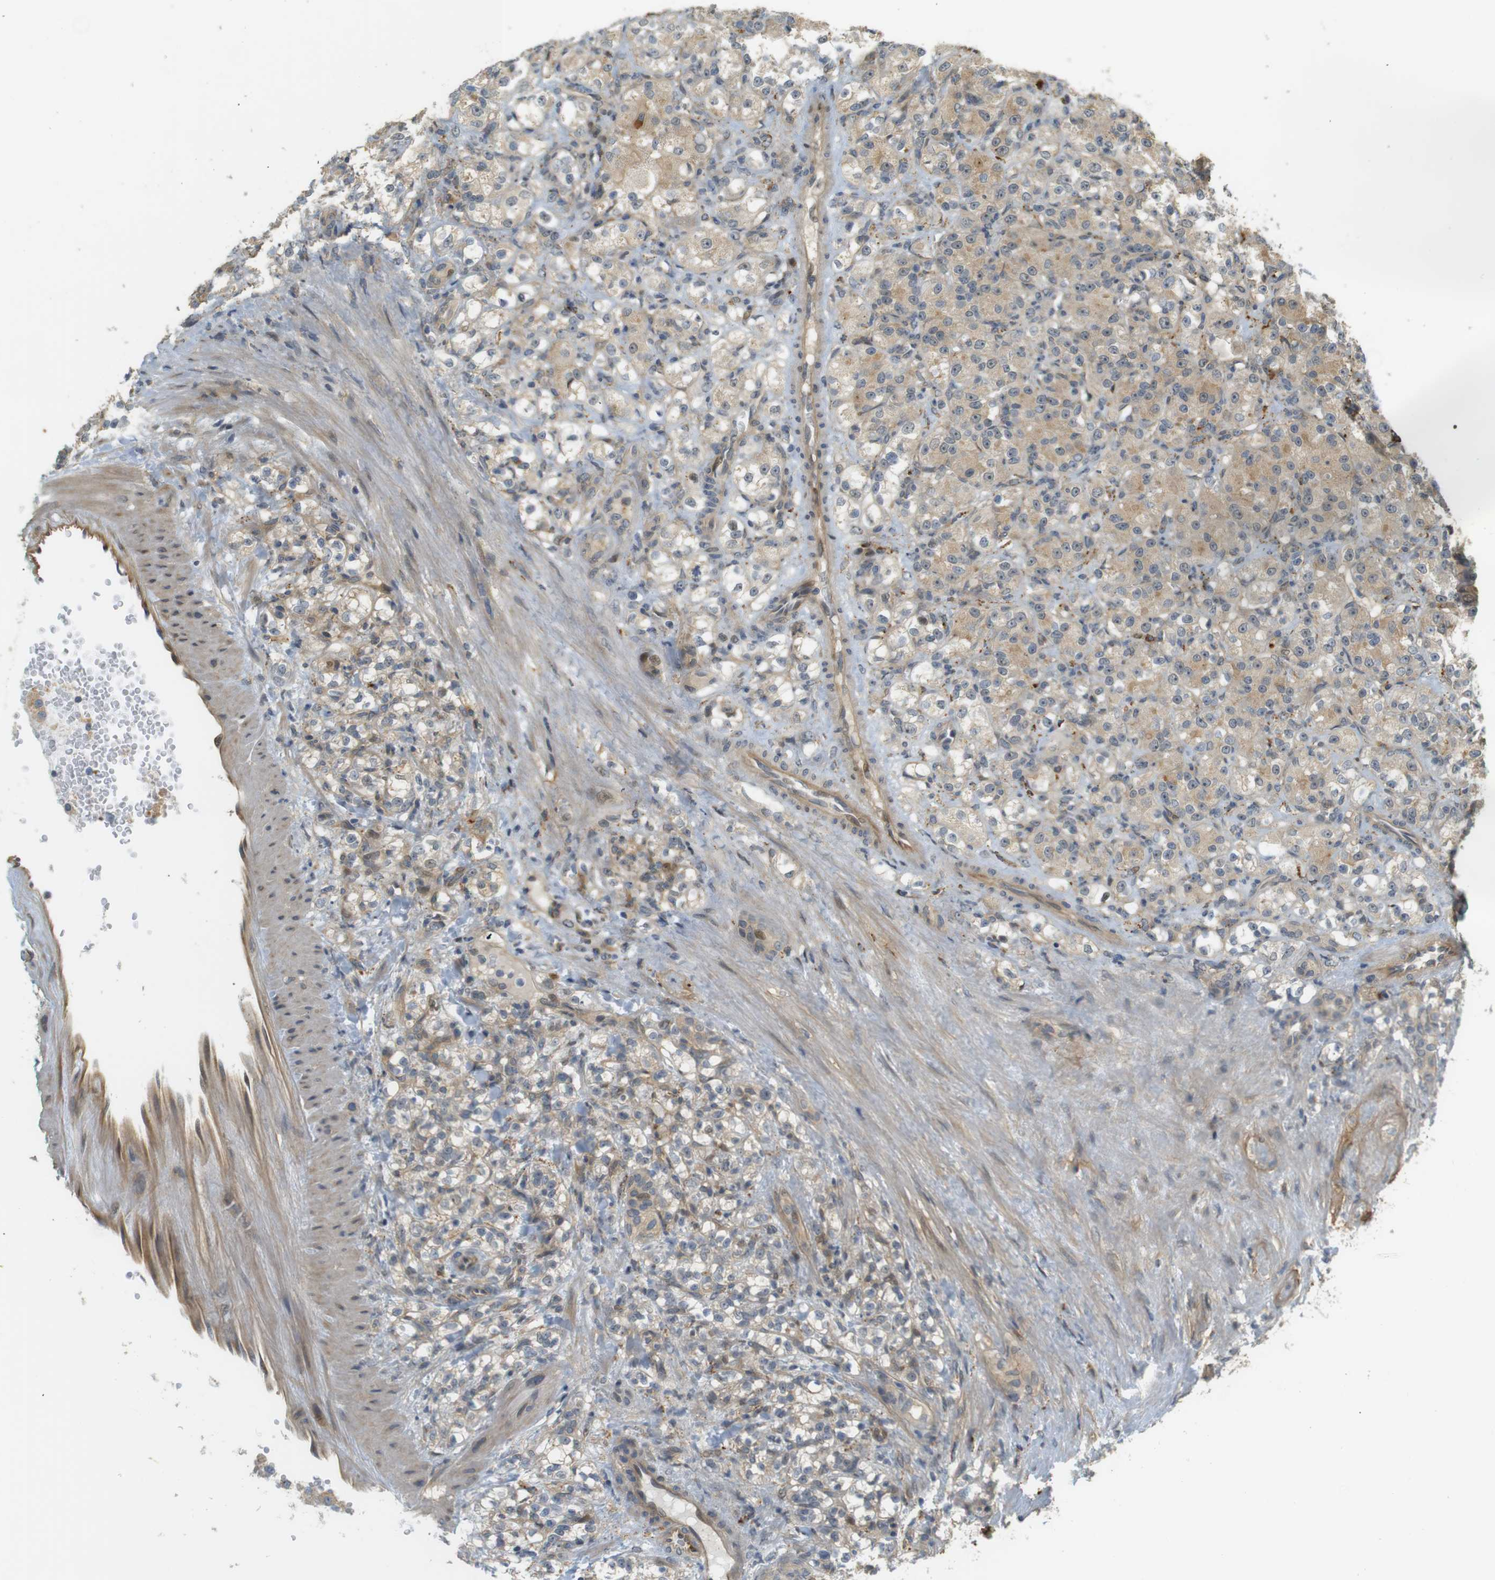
{"staining": {"intensity": "weak", "quantity": ">75%", "location": "cytoplasmic/membranous"}, "tissue": "renal cancer", "cell_type": "Tumor cells", "image_type": "cancer", "snomed": [{"axis": "morphology", "description": "Adenocarcinoma, NOS"}, {"axis": "topography", "description": "Kidney"}], "caption": "High-magnification brightfield microscopy of renal cancer (adenocarcinoma) stained with DAB (3,3'-diaminobenzidine) (brown) and counterstained with hematoxylin (blue). tumor cells exhibit weak cytoplasmic/membranous staining is present in approximately>75% of cells. (brown staining indicates protein expression, while blue staining denotes nuclei).", "gene": "TSPAN9", "patient": {"sex": "male", "age": 61}}